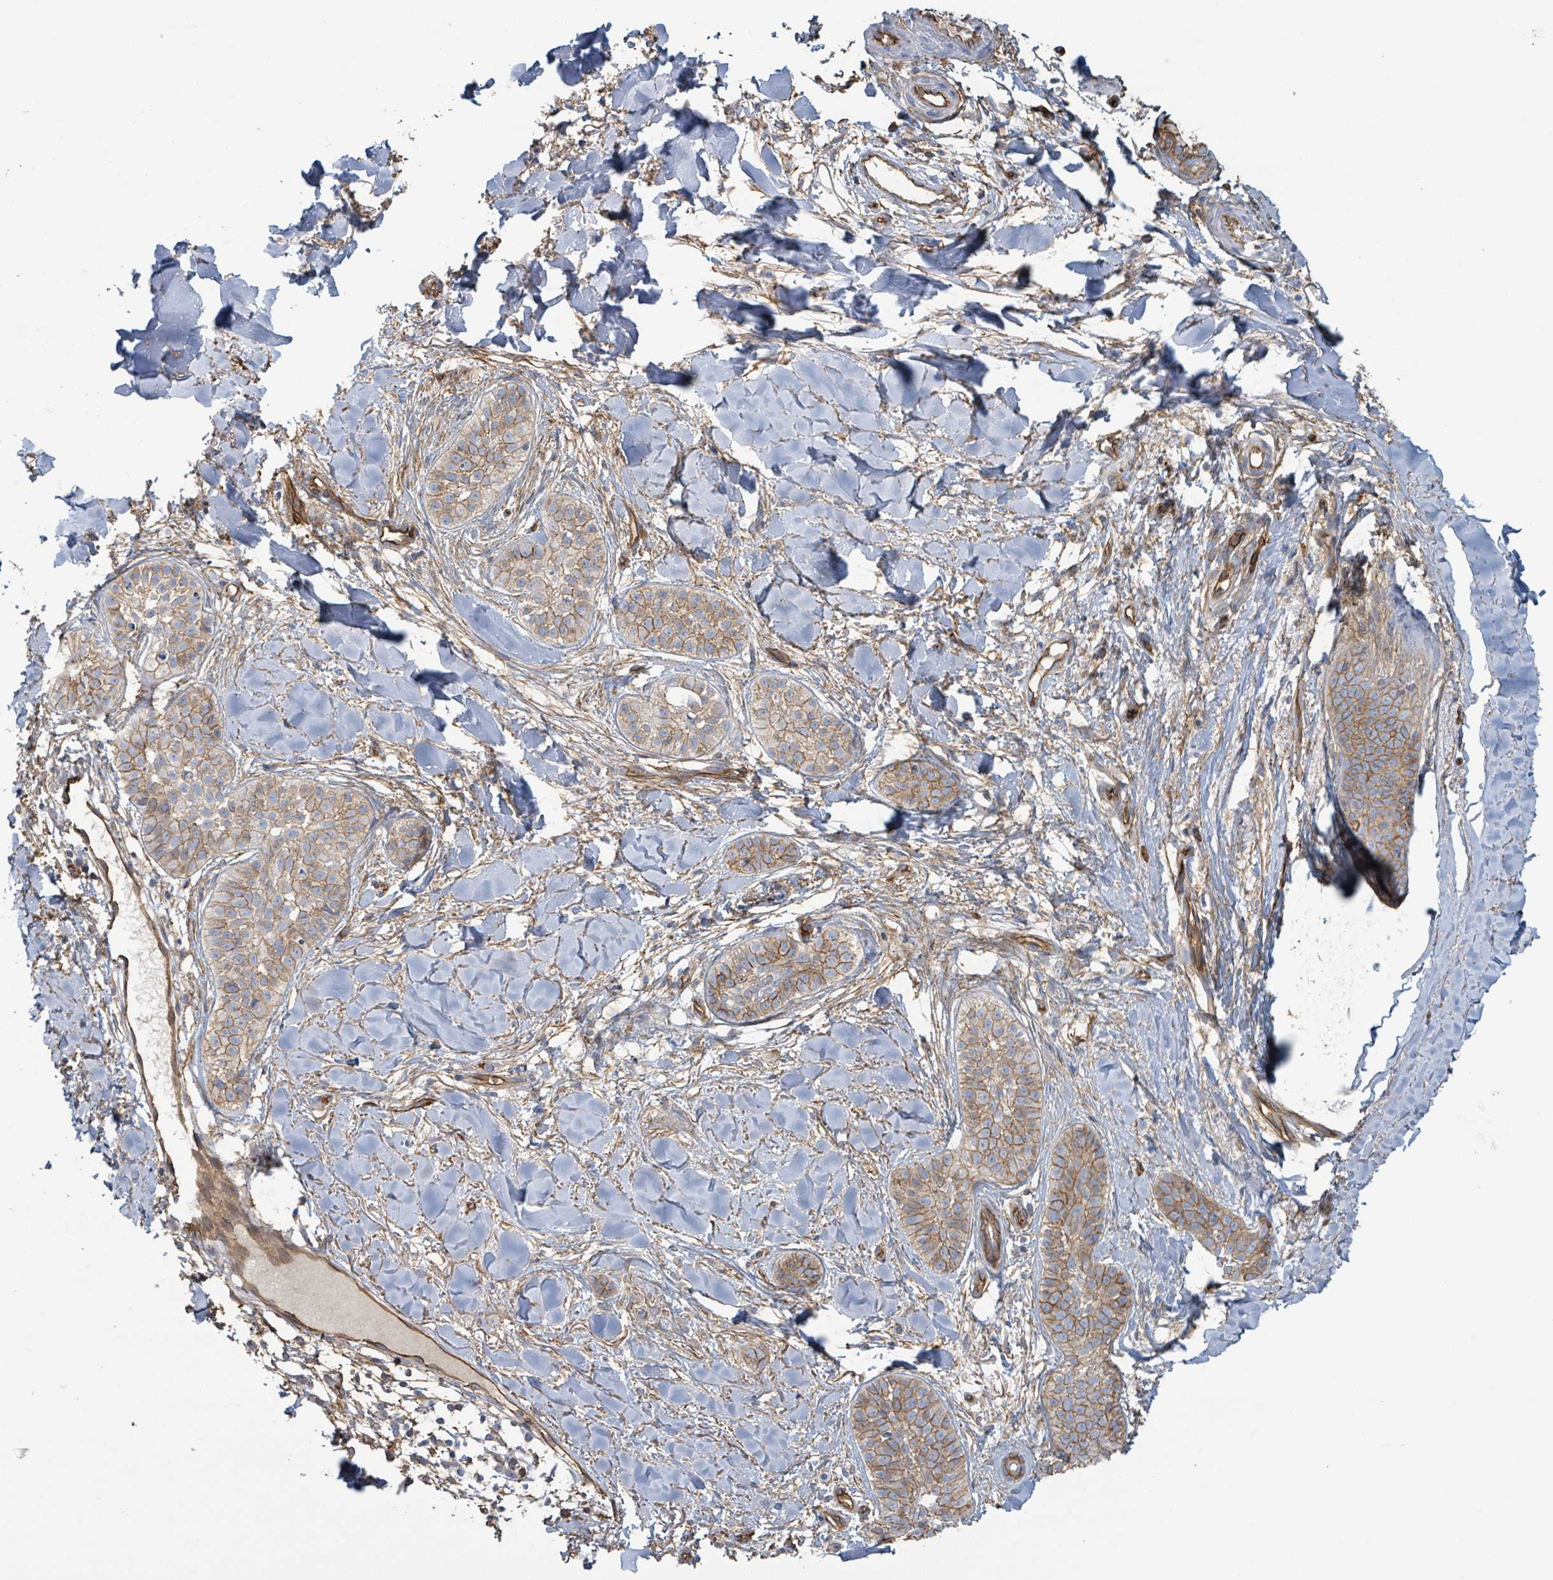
{"staining": {"intensity": "moderate", "quantity": ">75%", "location": "cytoplasmic/membranous"}, "tissue": "skin cancer", "cell_type": "Tumor cells", "image_type": "cancer", "snomed": [{"axis": "morphology", "description": "Basal cell carcinoma"}, {"axis": "topography", "description": "Skin"}], "caption": "Basal cell carcinoma (skin) was stained to show a protein in brown. There is medium levels of moderate cytoplasmic/membranous positivity in about >75% of tumor cells.", "gene": "LDOC1", "patient": {"sex": "male", "age": 52}}